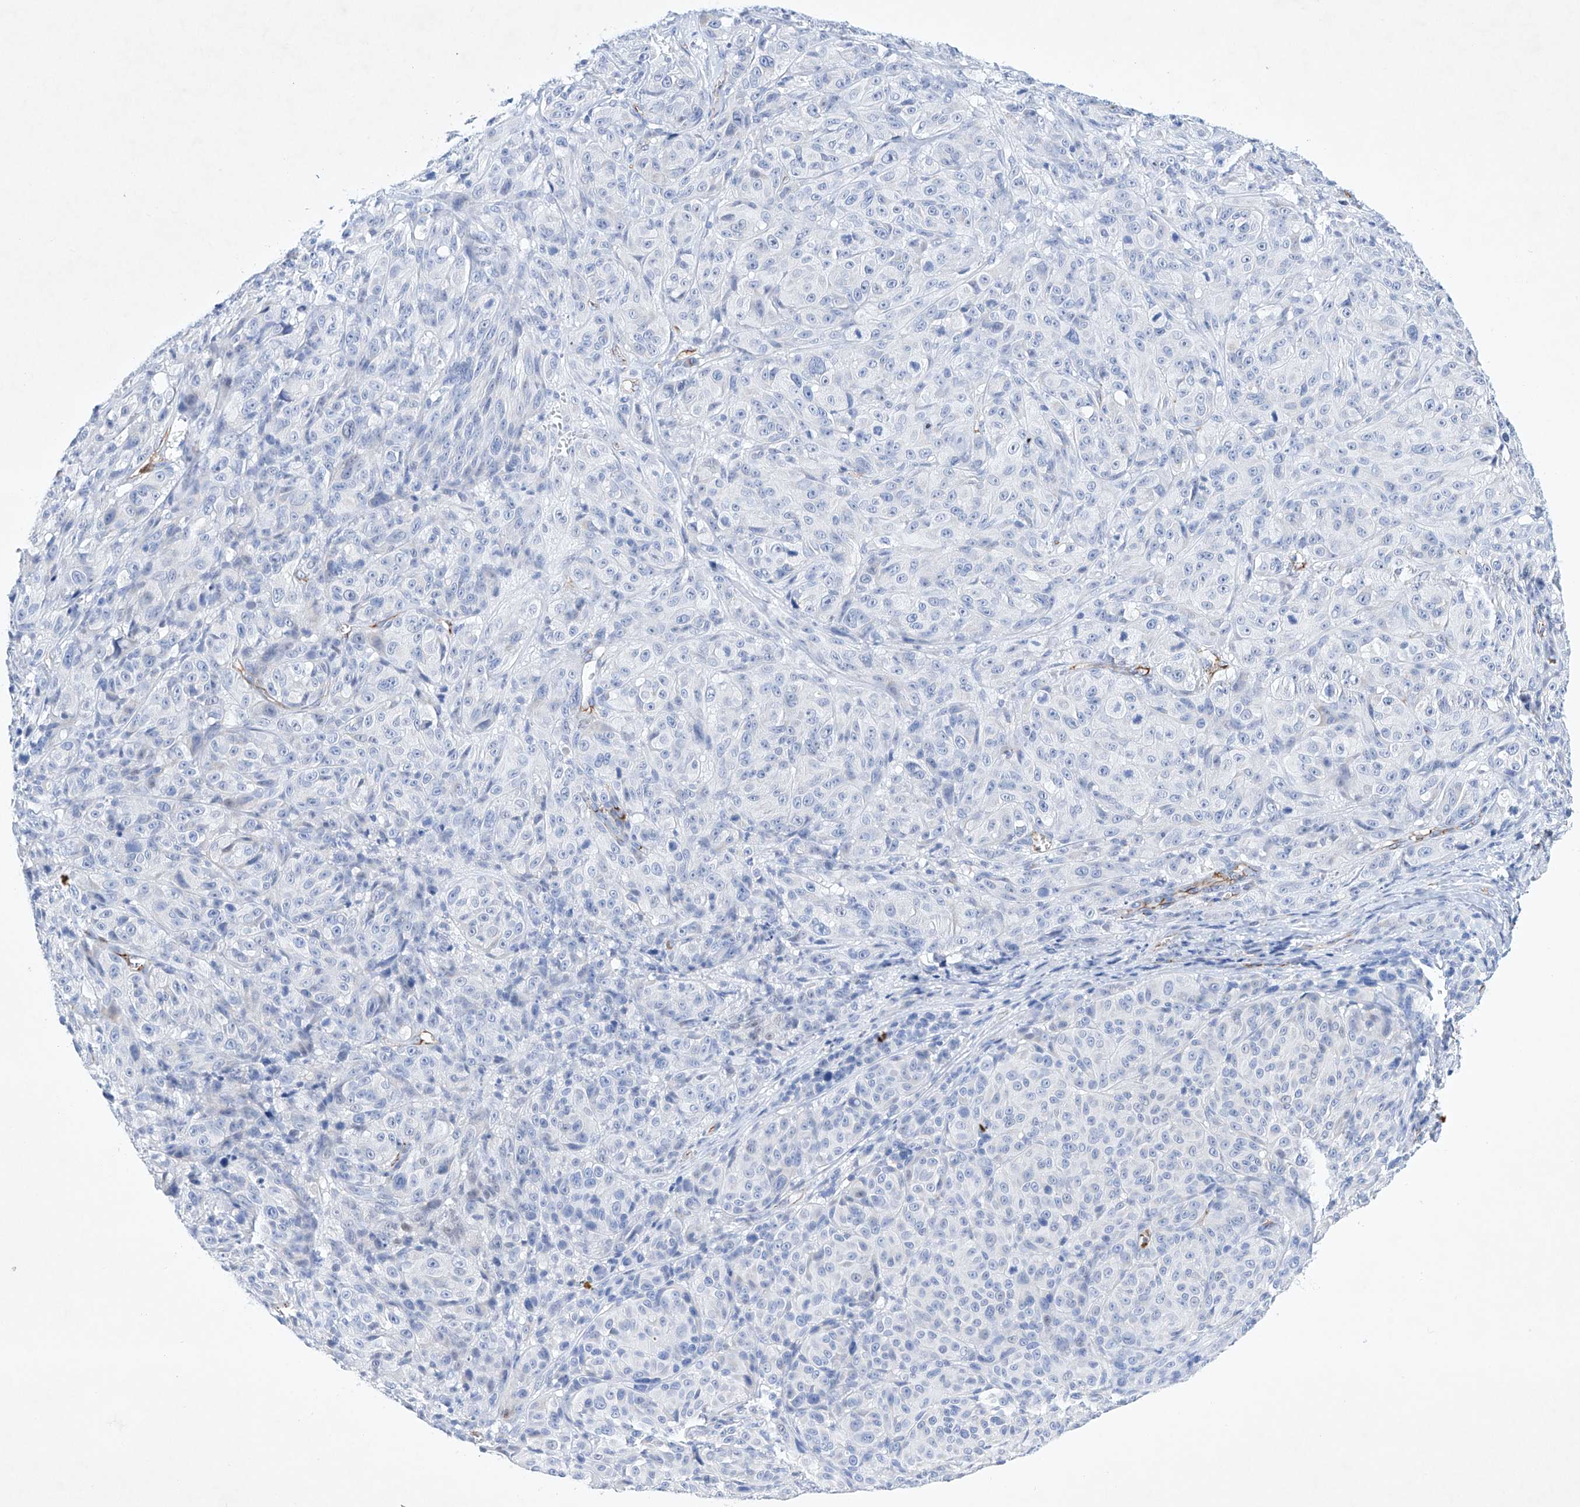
{"staining": {"intensity": "negative", "quantity": "none", "location": "none"}, "tissue": "melanoma", "cell_type": "Tumor cells", "image_type": "cancer", "snomed": [{"axis": "morphology", "description": "Malignant melanoma, NOS"}, {"axis": "topography", "description": "Skin"}], "caption": "Immunohistochemistry (IHC) micrograph of neoplastic tissue: human melanoma stained with DAB (3,3'-diaminobenzidine) demonstrates no significant protein staining in tumor cells.", "gene": "ETV7", "patient": {"sex": "male", "age": 73}}